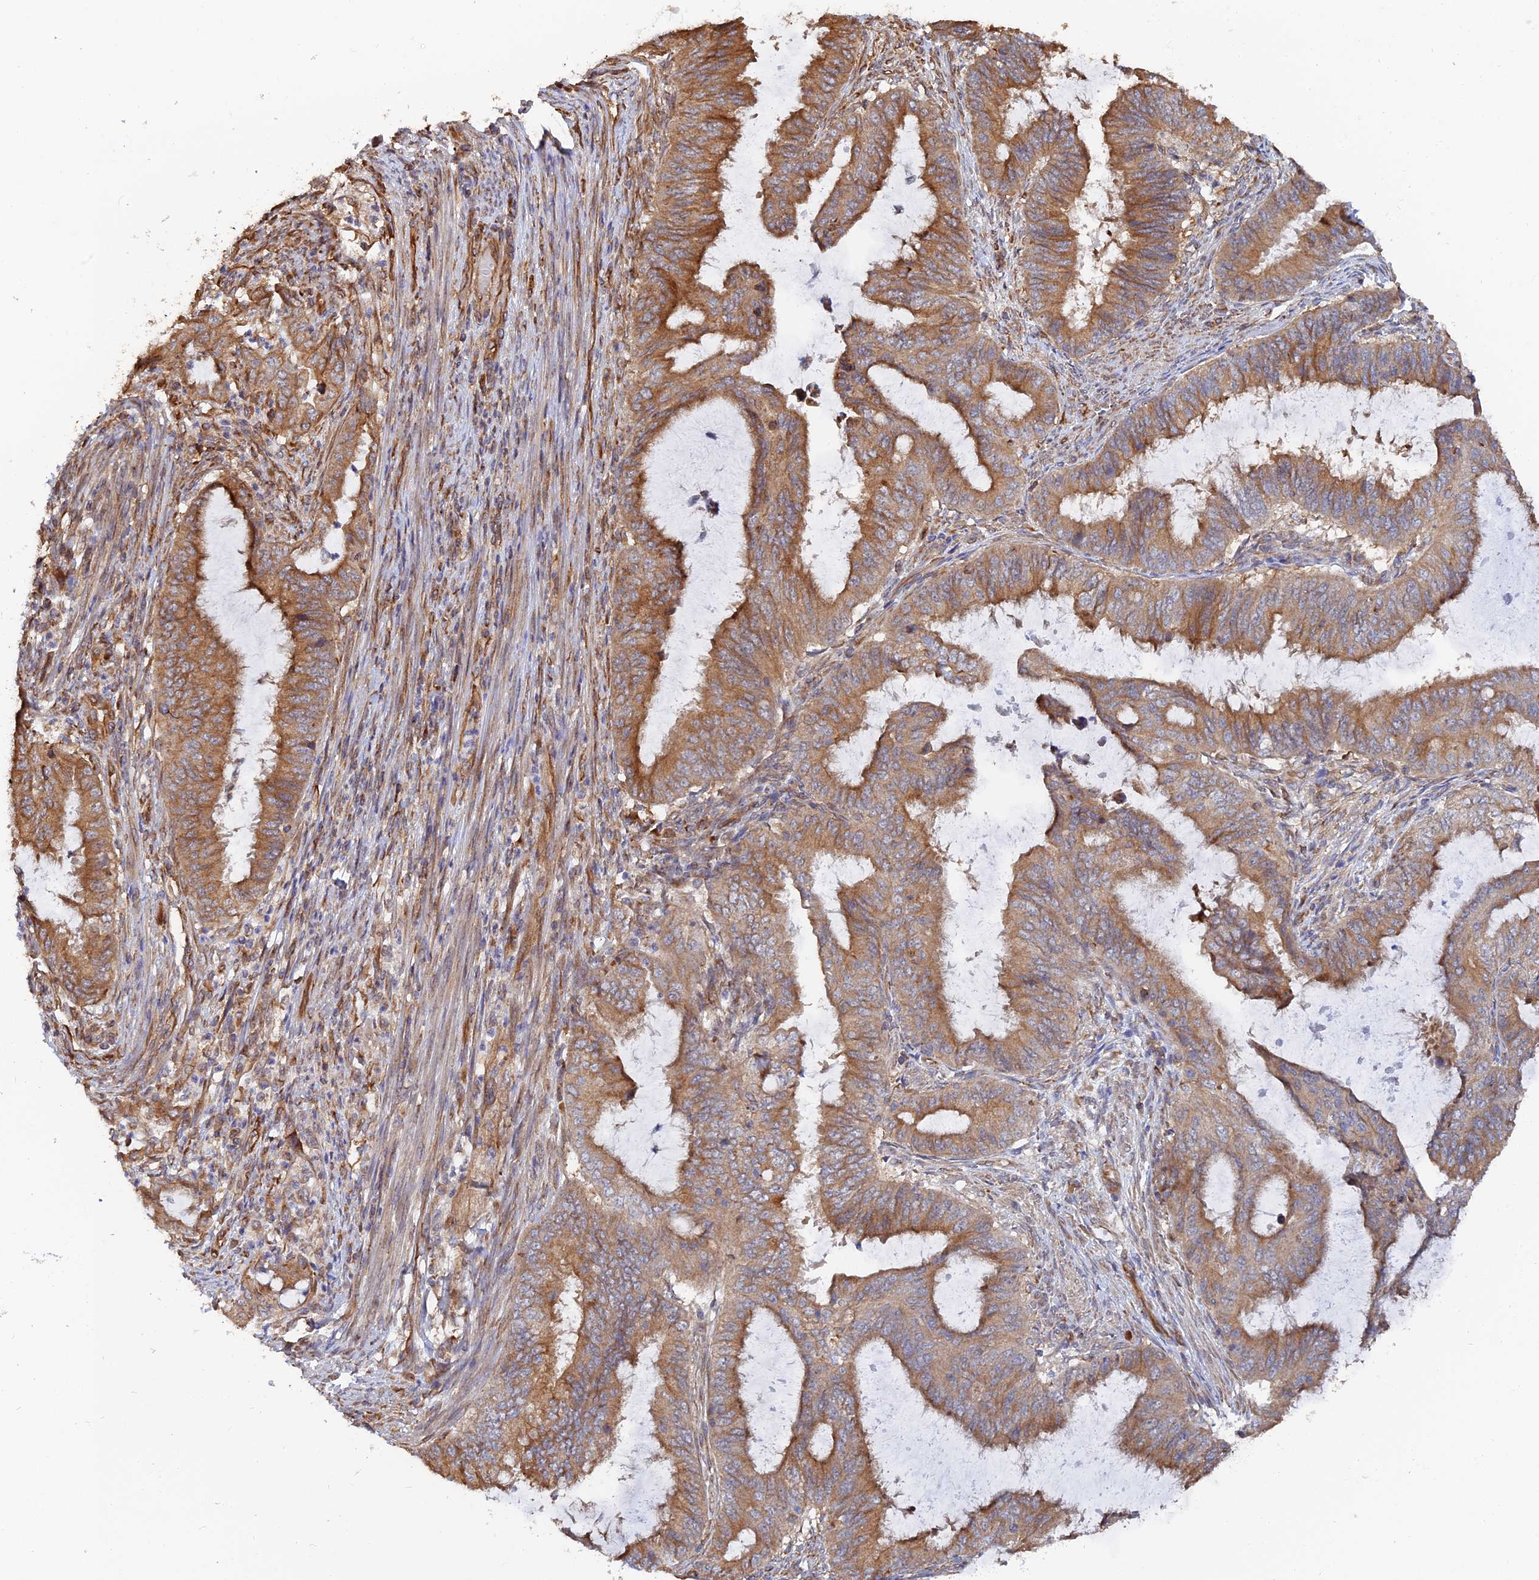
{"staining": {"intensity": "moderate", "quantity": "25%-75%", "location": "cytoplasmic/membranous"}, "tissue": "endometrial cancer", "cell_type": "Tumor cells", "image_type": "cancer", "snomed": [{"axis": "morphology", "description": "Adenocarcinoma, NOS"}, {"axis": "topography", "description": "Endometrium"}], "caption": "Immunohistochemical staining of endometrial cancer (adenocarcinoma) shows moderate cytoplasmic/membranous protein expression in approximately 25%-75% of tumor cells.", "gene": "WBP11", "patient": {"sex": "female", "age": 51}}